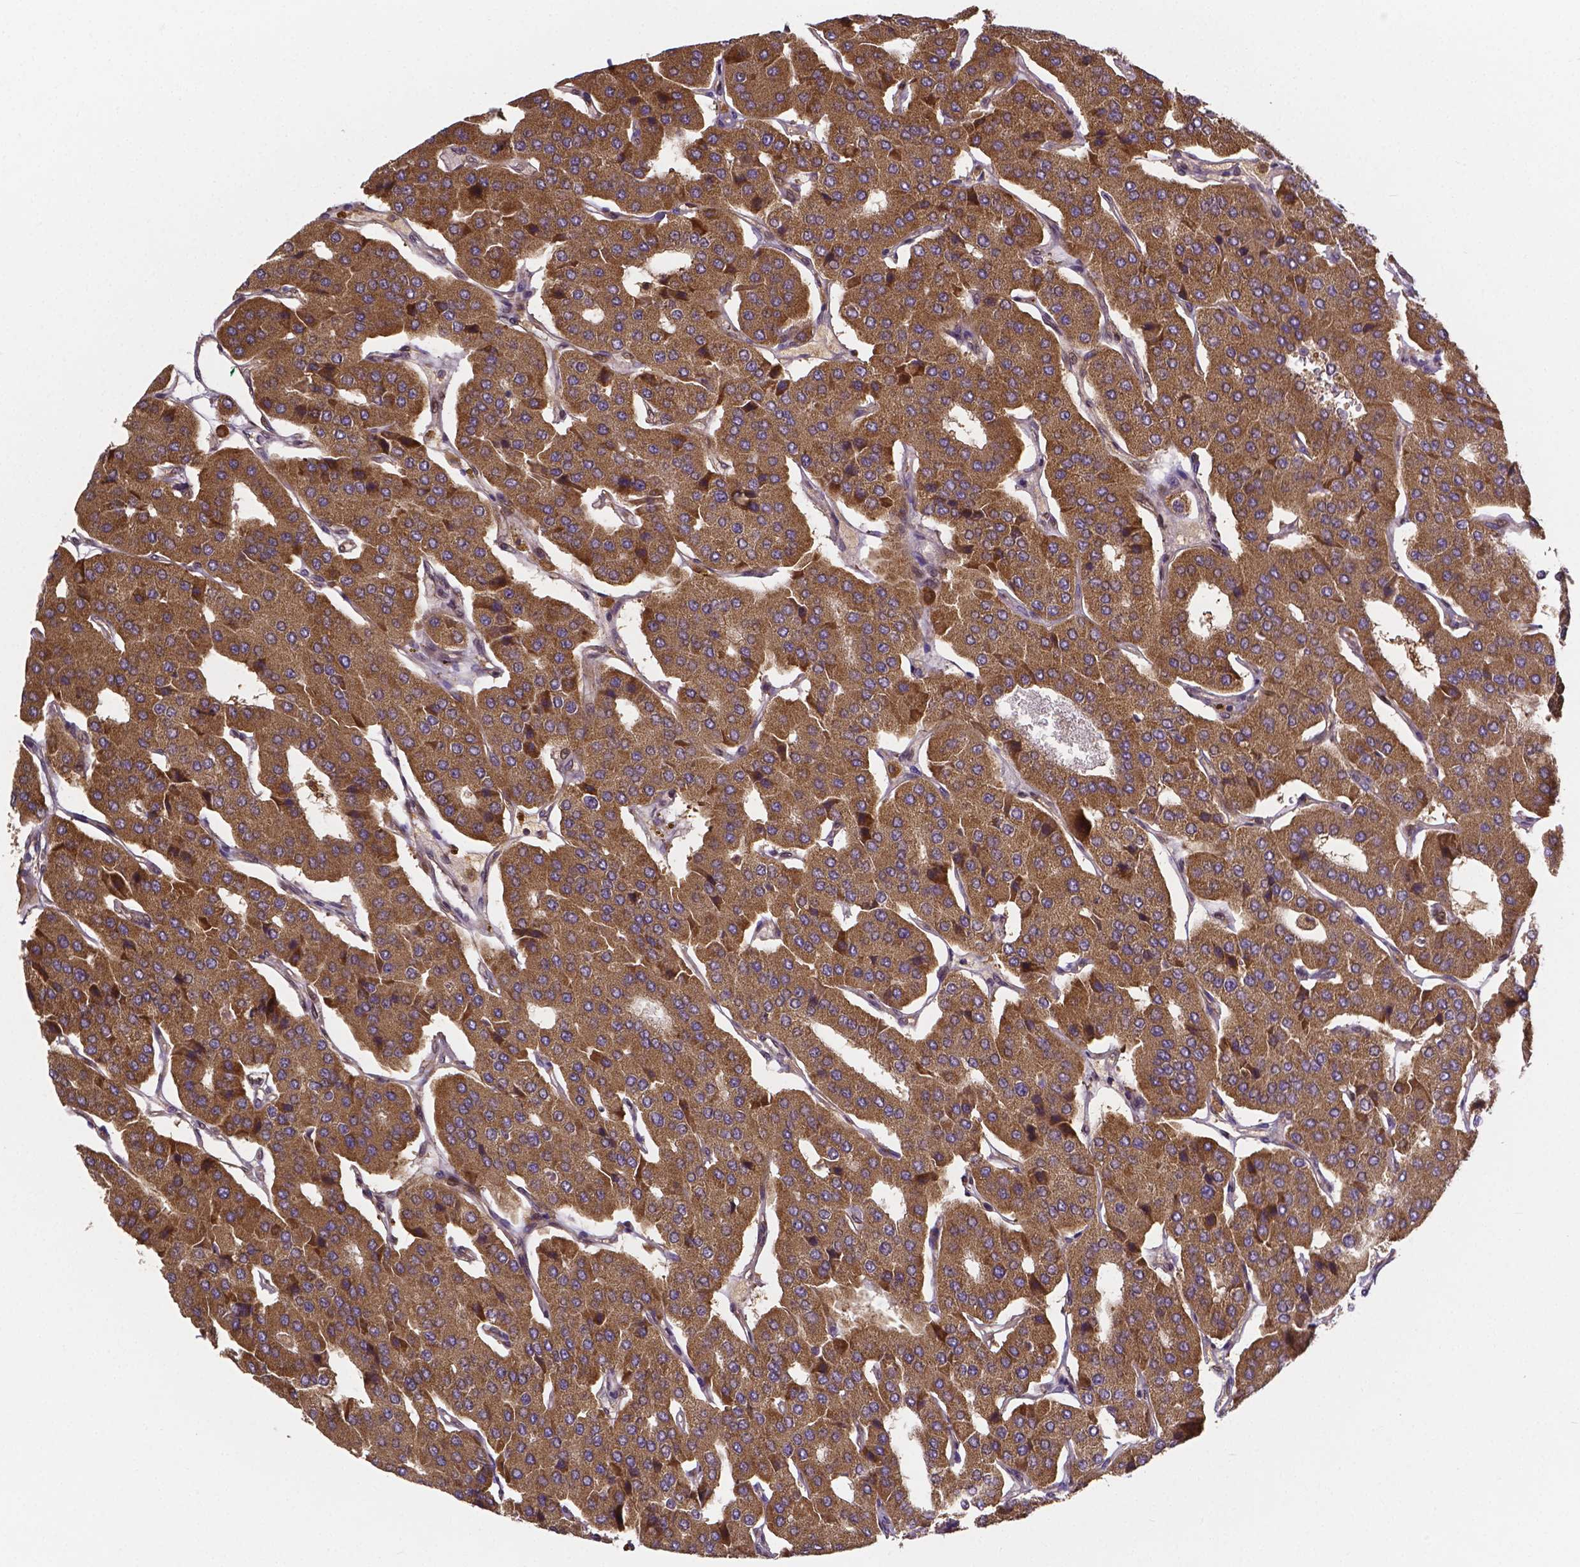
{"staining": {"intensity": "moderate", "quantity": ">75%", "location": "cytoplasmic/membranous"}, "tissue": "parathyroid gland", "cell_type": "Glandular cells", "image_type": "normal", "snomed": [{"axis": "morphology", "description": "Normal tissue, NOS"}, {"axis": "morphology", "description": "Adenoma, NOS"}, {"axis": "topography", "description": "Parathyroid gland"}], "caption": "Brown immunohistochemical staining in benign parathyroid gland reveals moderate cytoplasmic/membranous expression in approximately >75% of glandular cells.", "gene": "RNF123", "patient": {"sex": "female", "age": 86}}